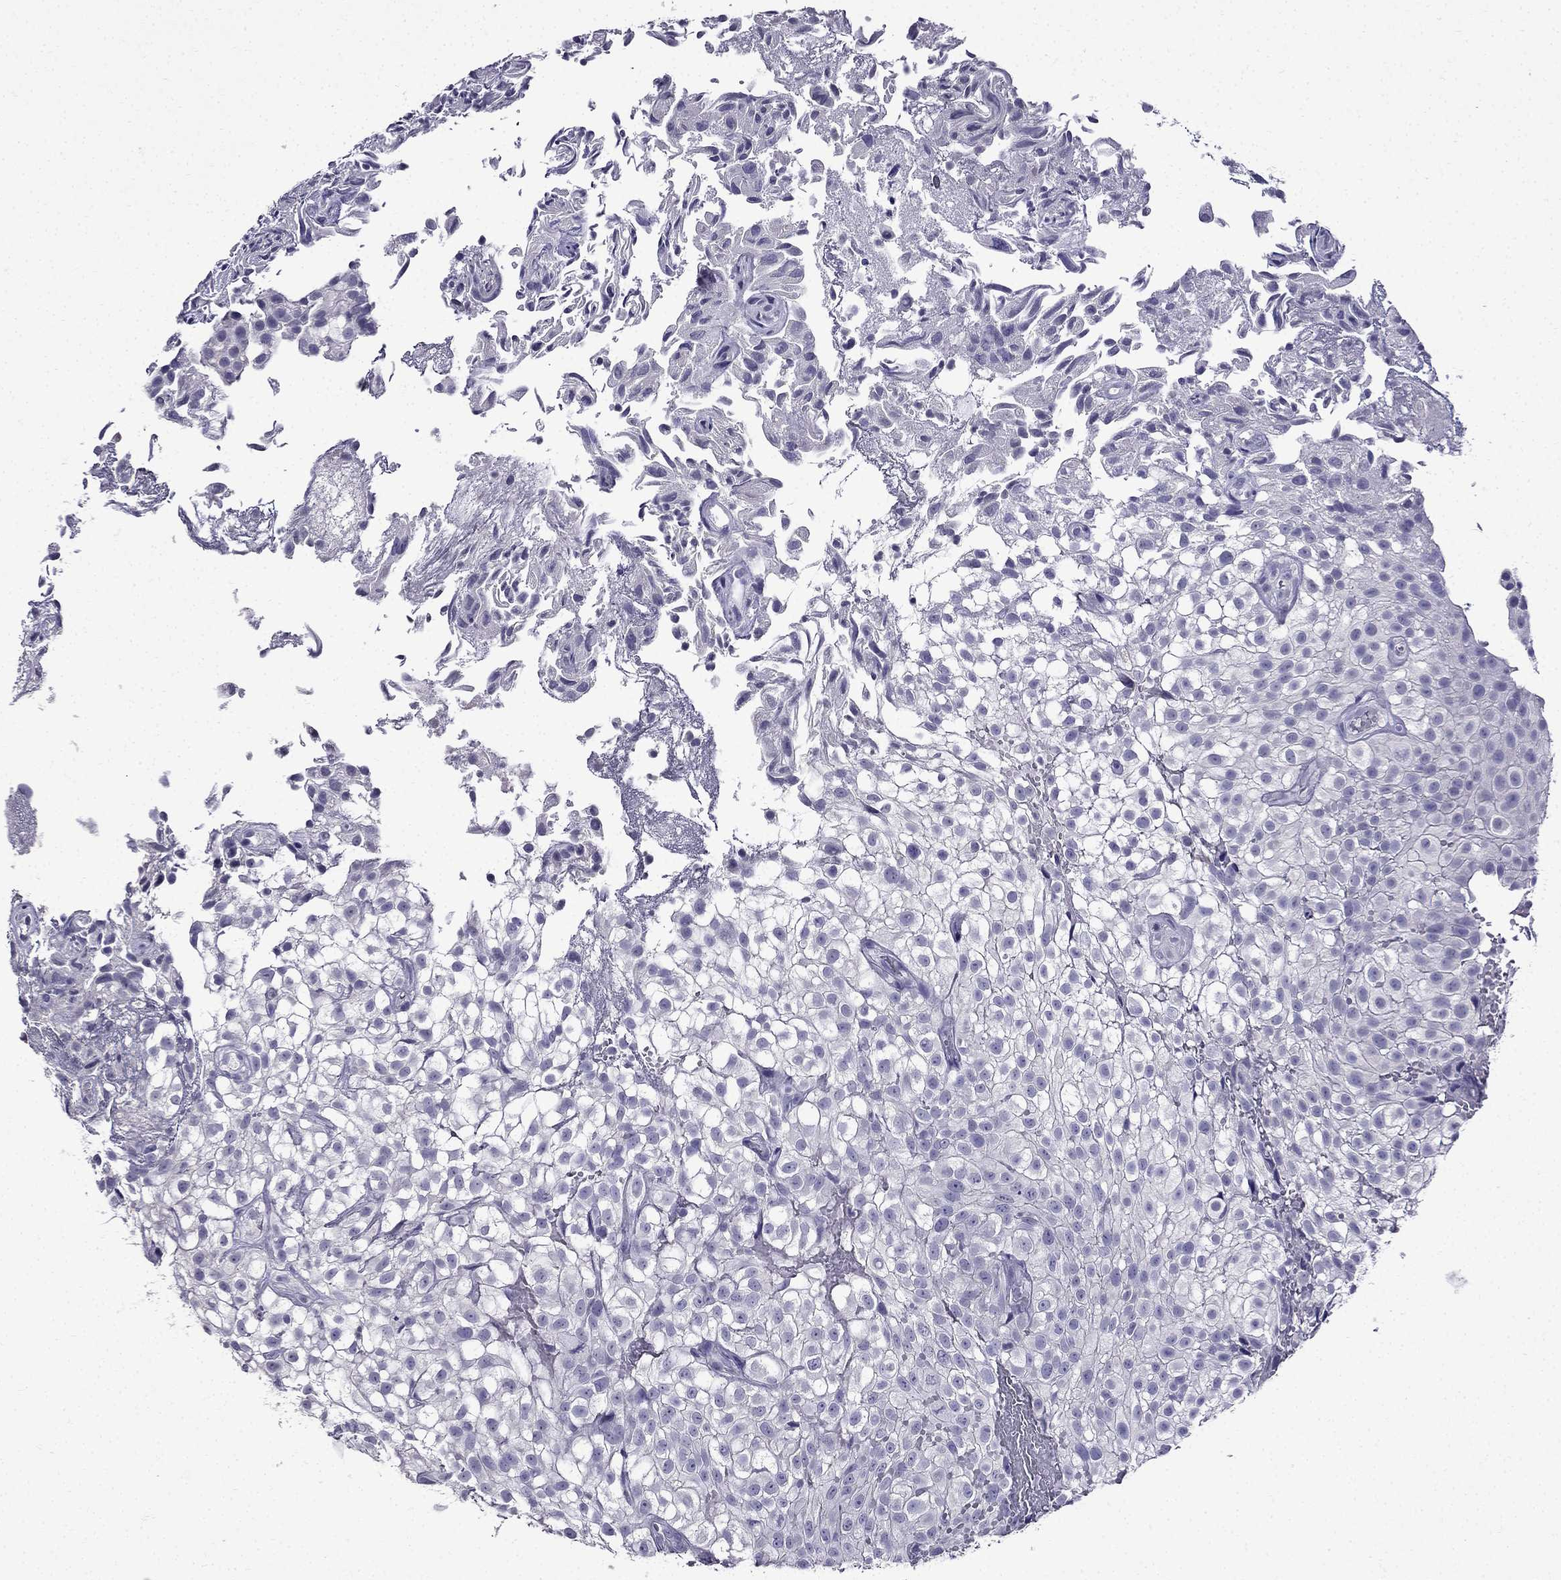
{"staining": {"intensity": "negative", "quantity": "none", "location": "none"}, "tissue": "urothelial cancer", "cell_type": "Tumor cells", "image_type": "cancer", "snomed": [{"axis": "morphology", "description": "Urothelial carcinoma, High grade"}, {"axis": "topography", "description": "Urinary bladder"}], "caption": "Photomicrograph shows no significant protein expression in tumor cells of urothelial cancer. (IHC, brightfield microscopy, high magnification).", "gene": "DNAH17", "patient": {"sex": "male", "age": 56}}